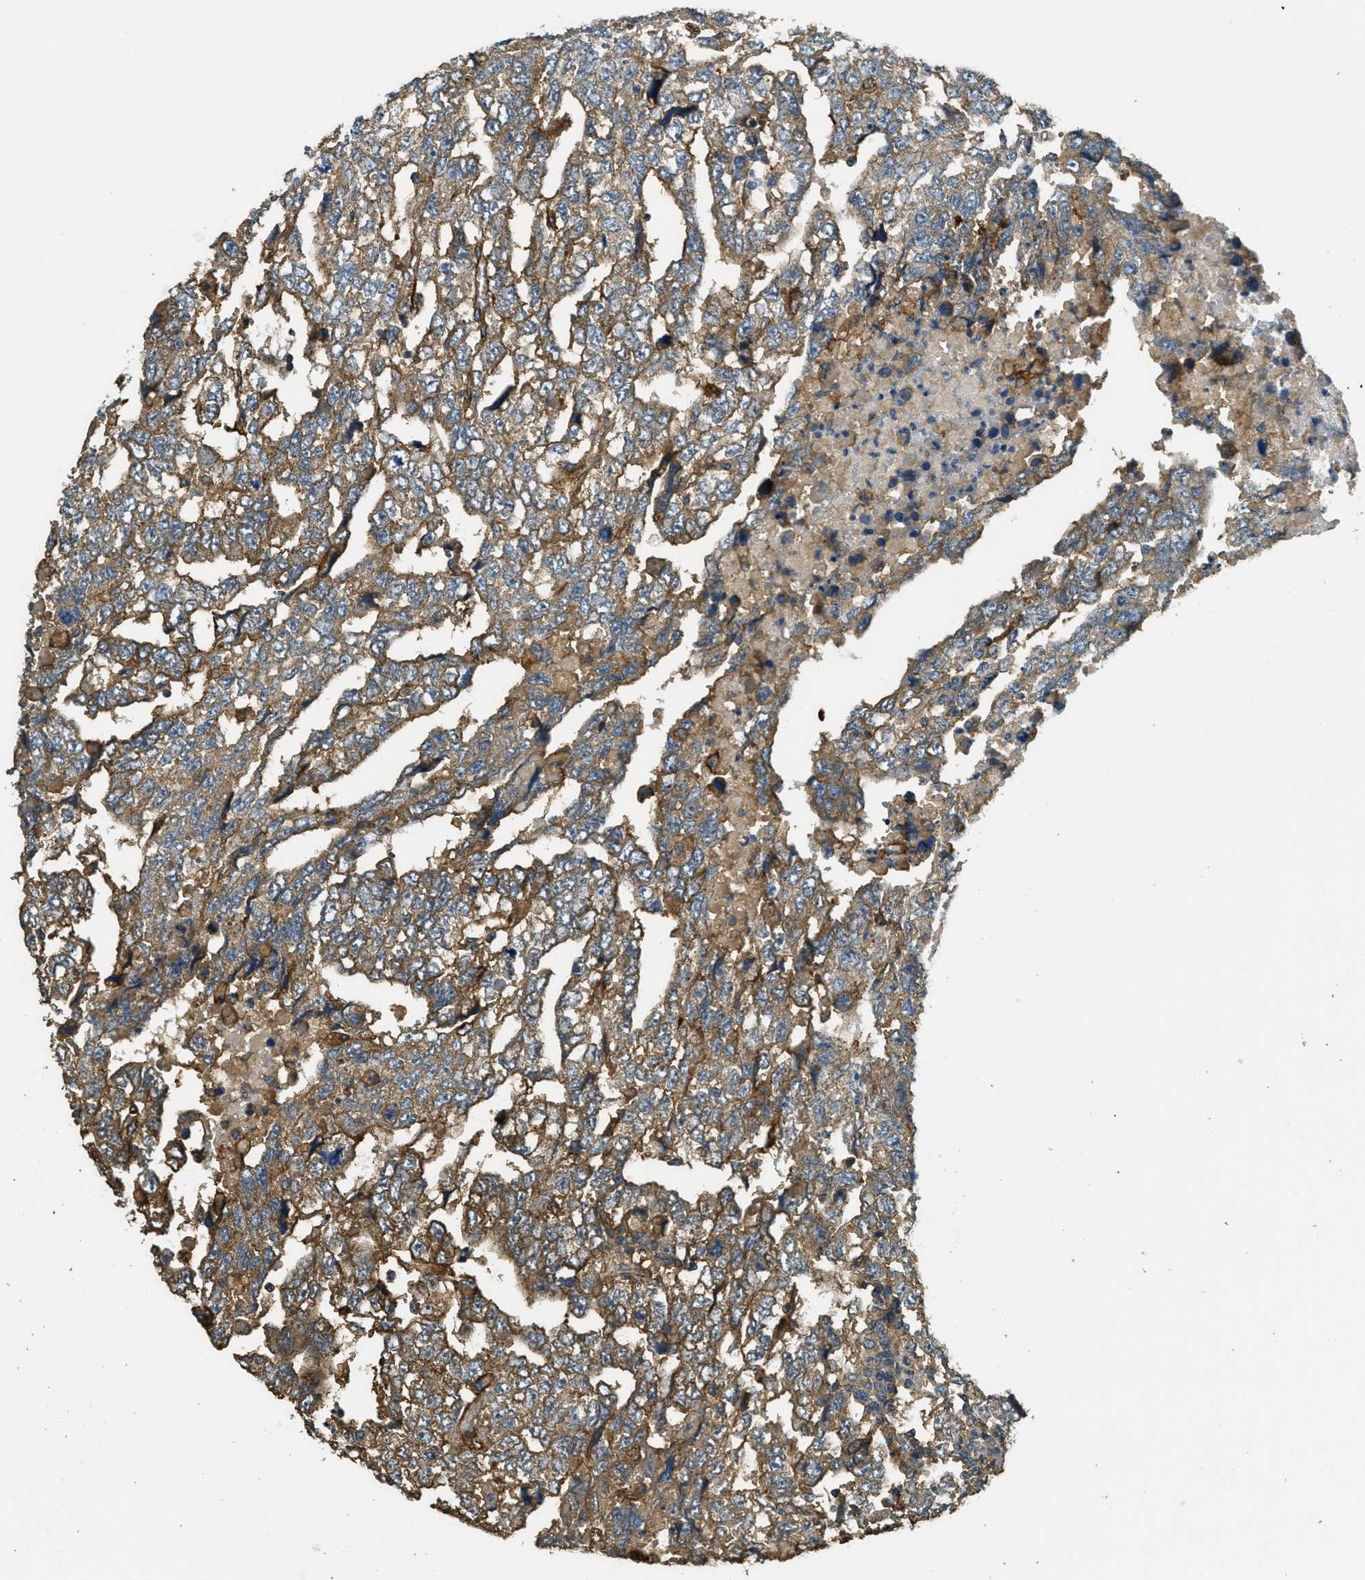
{"staining": {"intensity": "moderate", "quantity": ">75%", "location": "cytoplasmic/membranous"}, "tissue": "testis cancer", "cell_type": "Tumor cells", "image_type": "cancer", "snomed": [{"axis": "morphology", "description": "Carcinoma, Embryonal, NOS"}, {"axis": "topography", "description": "Testis"}], "caption": "There is medium levels of moderate cytoplasmic/membranous positivity in tumor cells of testis cancer (embryonal carcinoma), as demonstrated by immunohistochemical staining (brown color).", "gene": "CD276", "patient": {"sex": "male", "age": 36}}